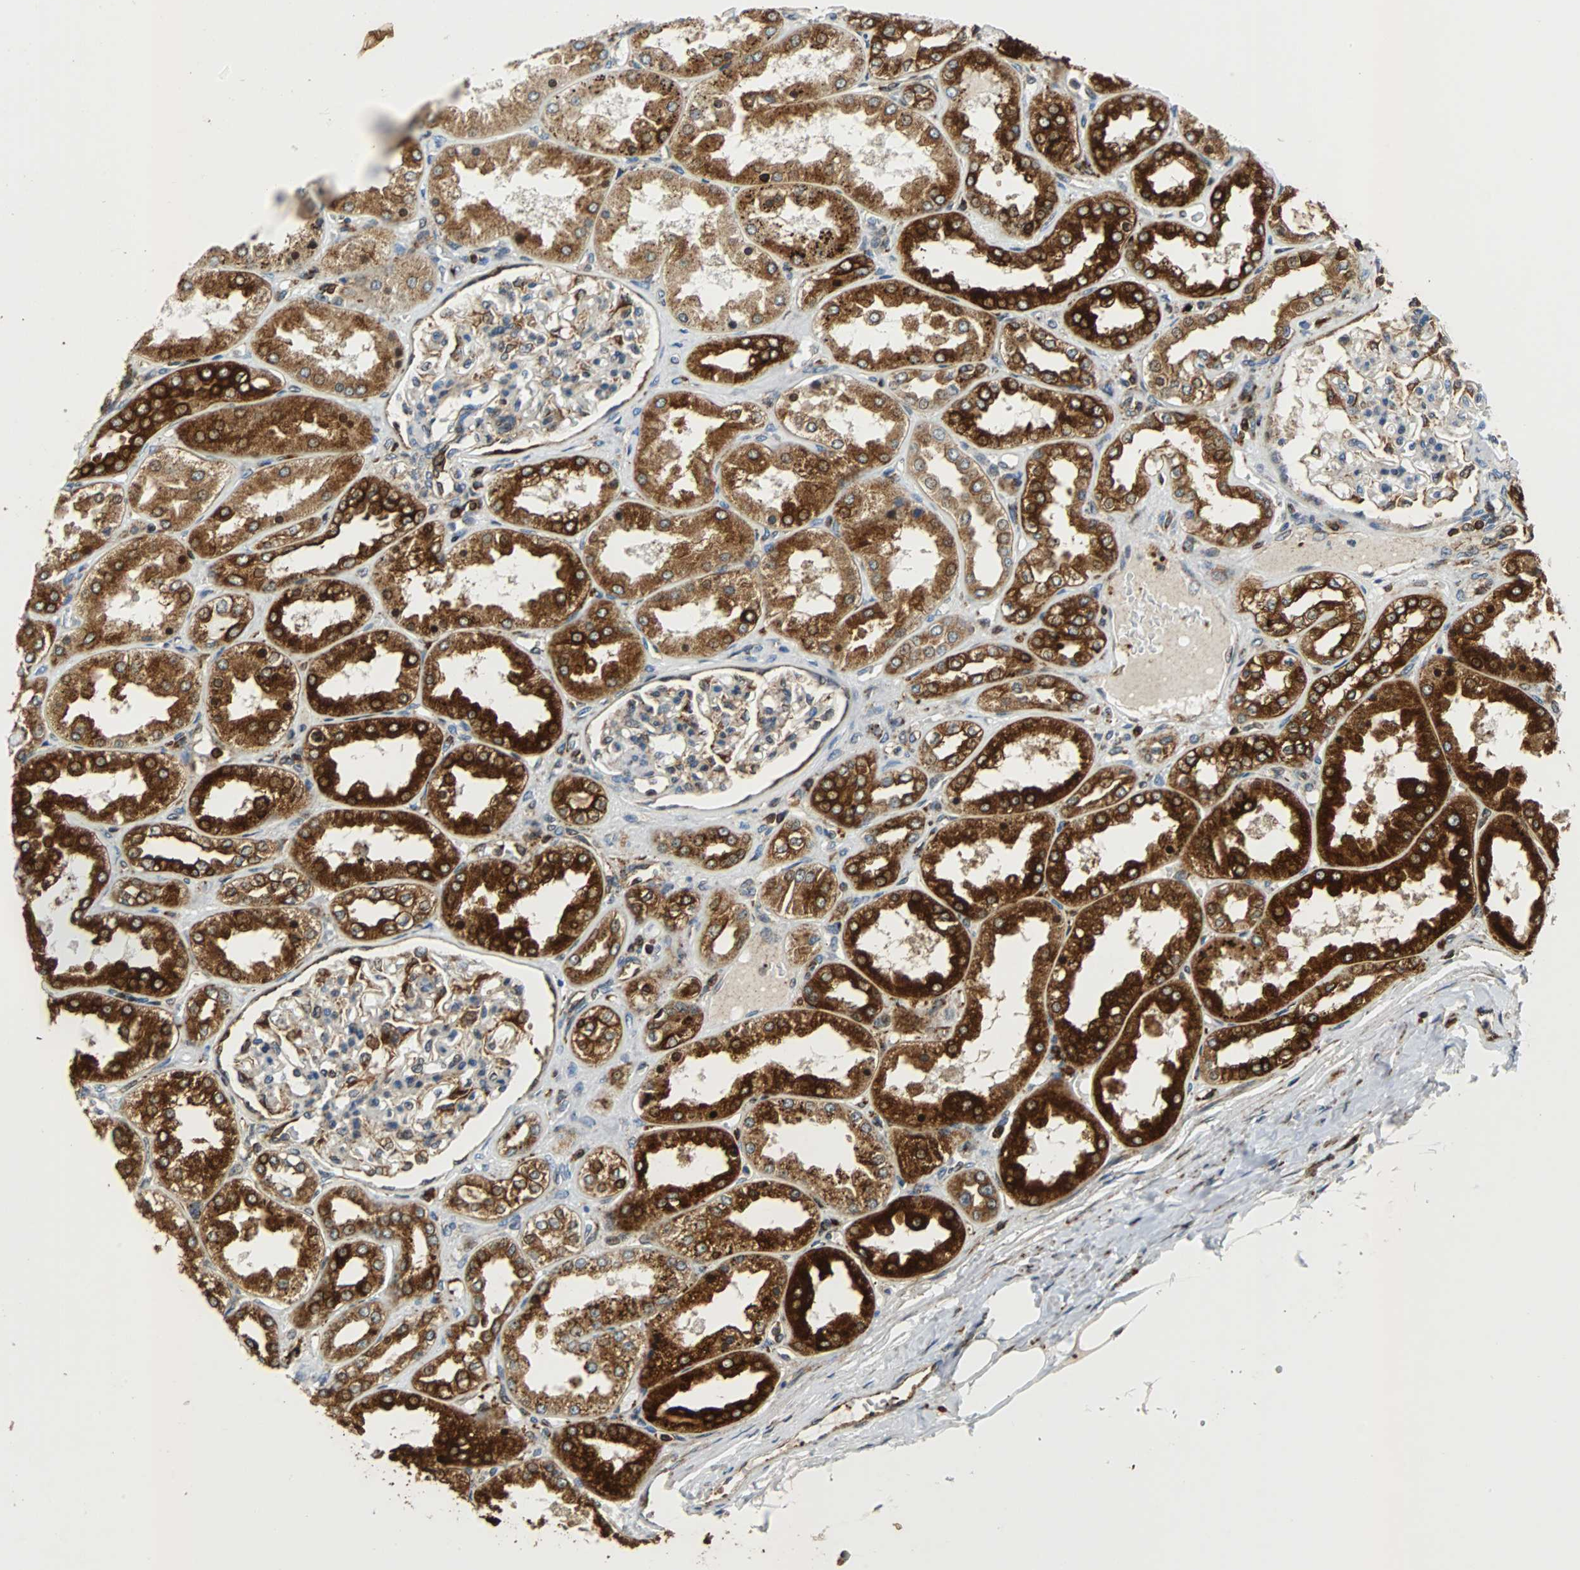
{"staining": {"intensity": "strong", "quantity": "<25%", "location": "cytoplasmic/membranous"}, "tissue": "kidney", "cell_type": "Cells in glomeruli", "image_type": "normal", "snomed": [{"axis": "morphology", "description": "Normal tissue, NOS"}, {"axis": "topography", "description": "Kidney"}], "caption": "High-power microscopy captured an IHC image of normal kidney, revealing strong cytoplasmic/membranous expression in about <25% of cells in glomeruli.", "gene": "TUBA4A", "patient": {"sex": "female", "age": 56}}